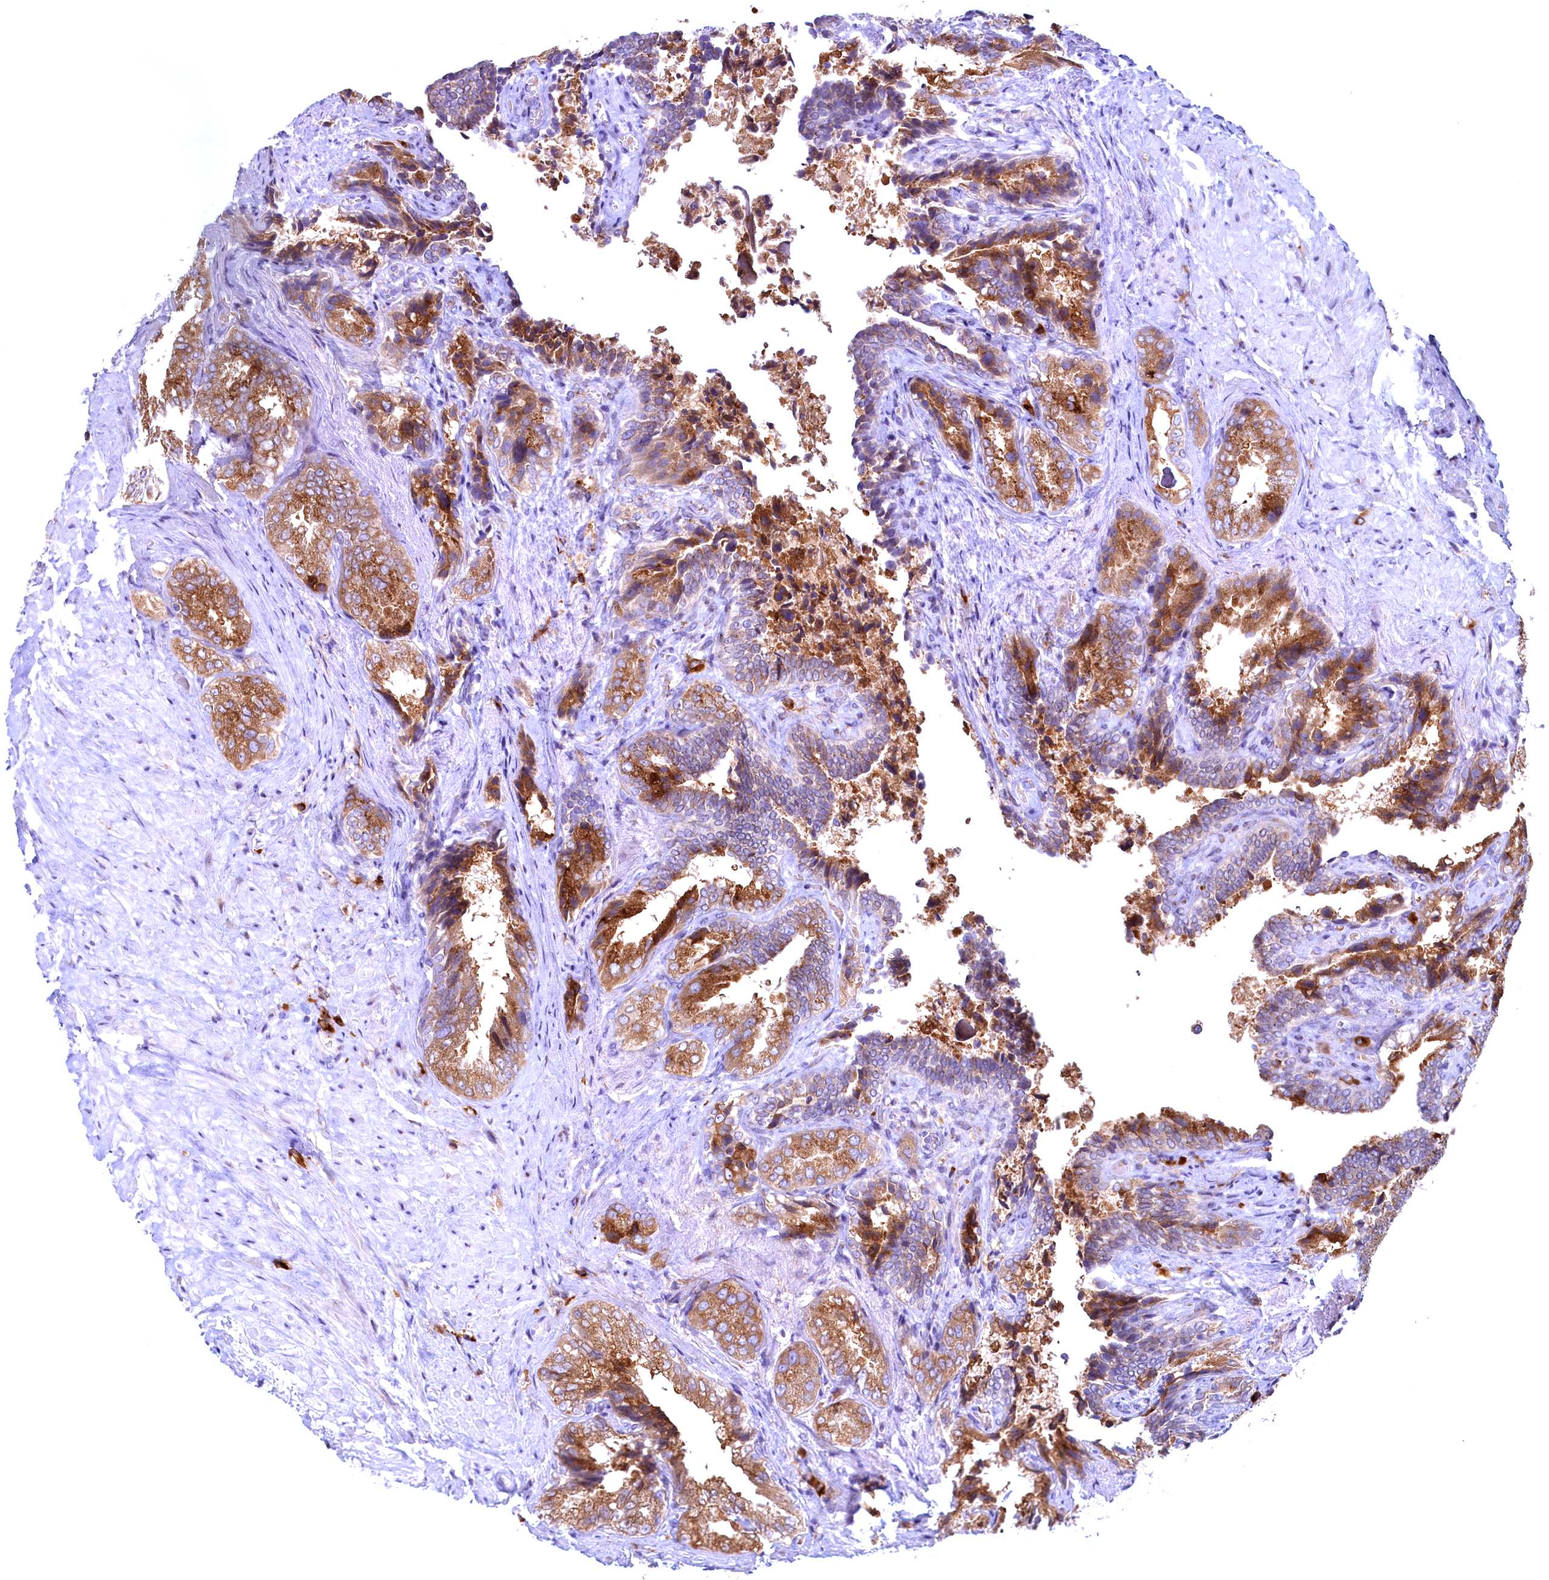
{"staining": {"intensity": "moderate", "quantity": ">75%", "location": "cytoplasmic/membranous"}, "tissue": "seminal vesicle", "cell_type": "Glandular cells", "image_type": "normal", "snomed": [{"axis": "morphology", "description": "Normal tissue, NOS"}, {"axis": "topography", "description": "Seminal veicle"}, {"axis": "topography", "description": "Peripheral nerve tissue"}], "caption": "DAB immunohistochemical staining of unremarkable human seminal vesicle exhibits moderate cytoplasmic/membranous protein positivity in about >75% of glandular cells.", "gene": "BLVRB", "patient": {"sex": "male", "age": 63}}